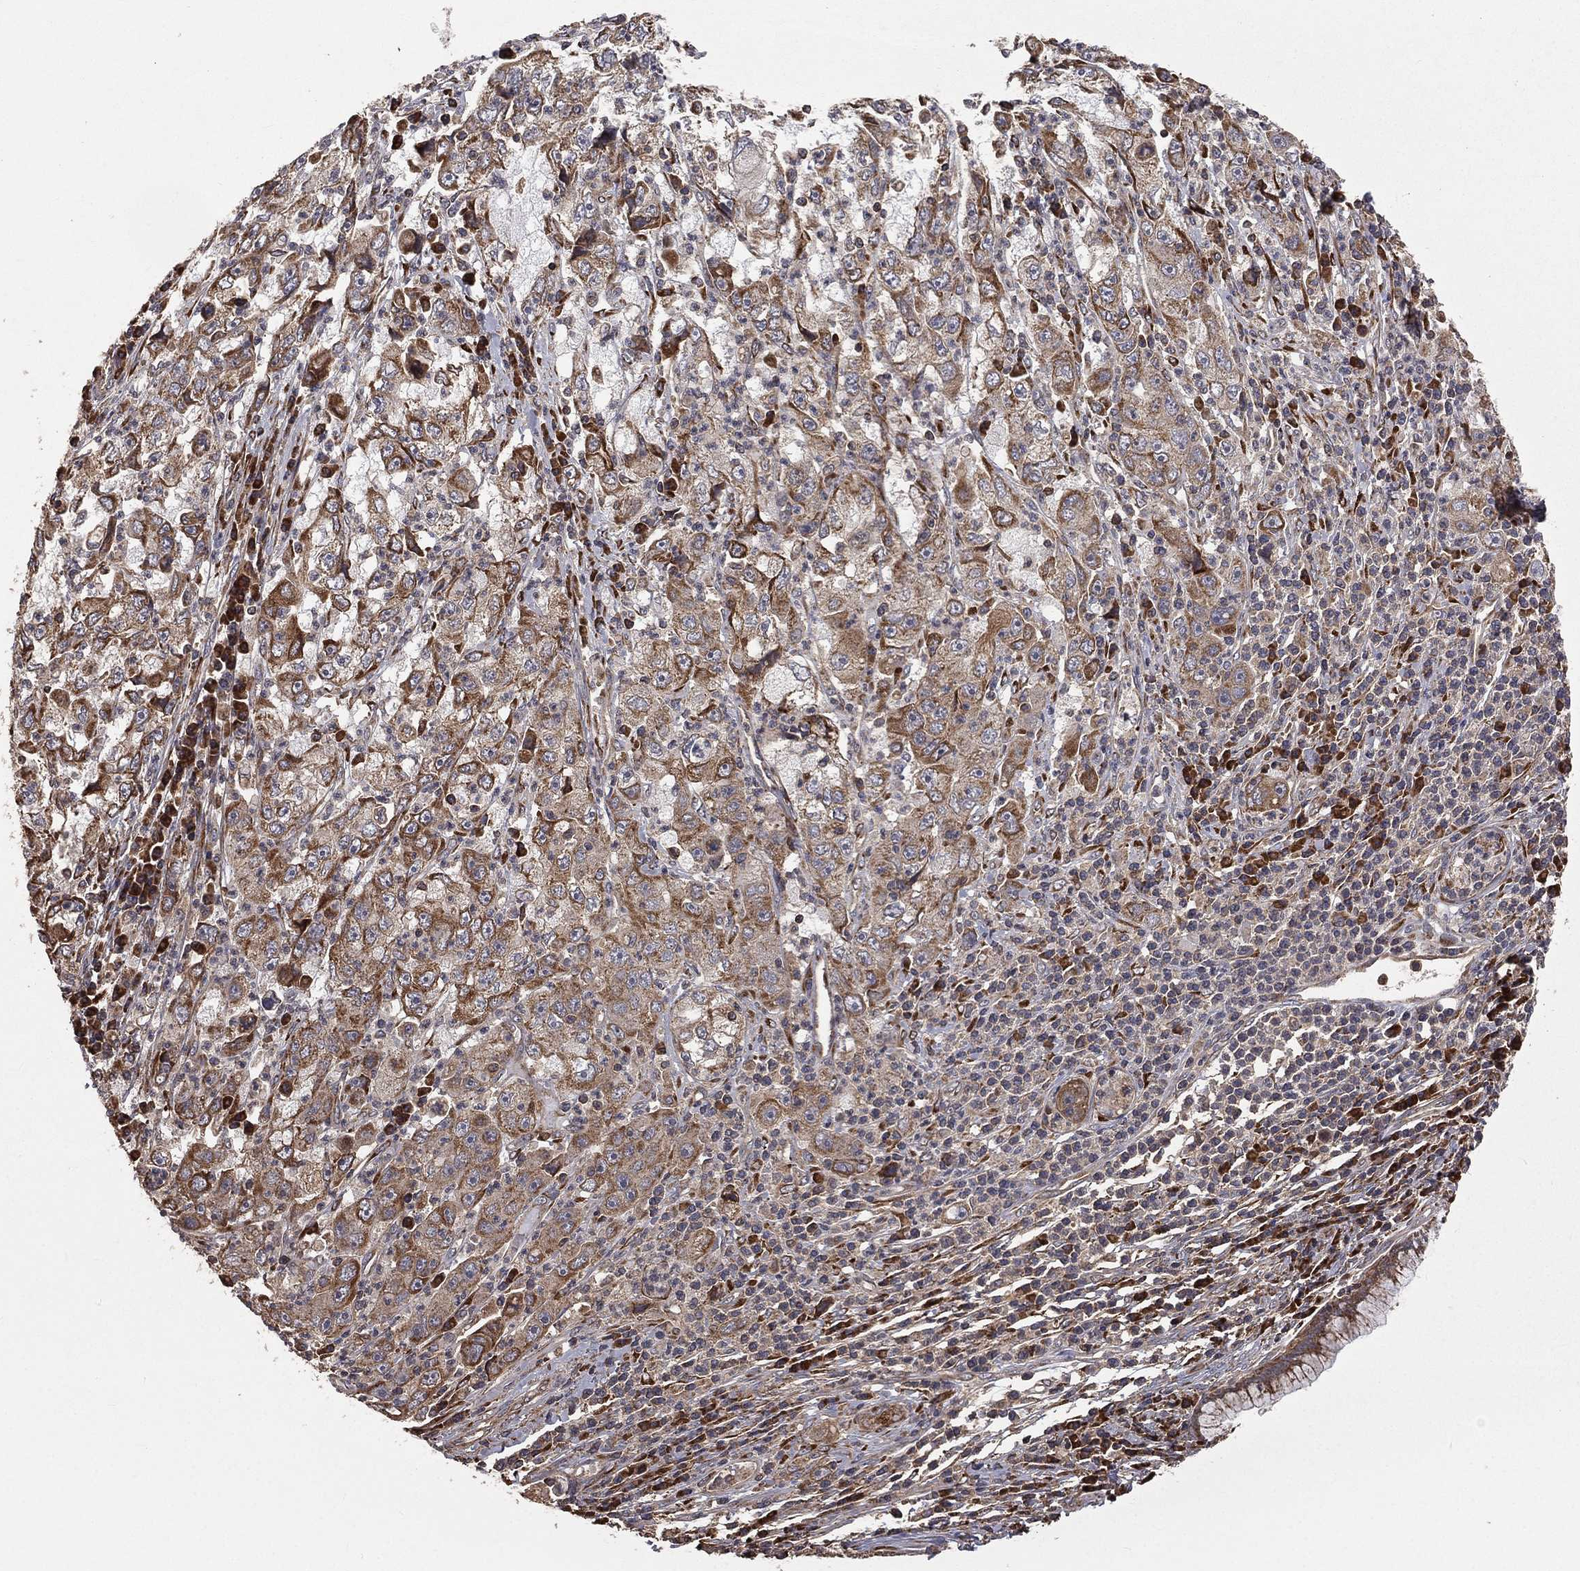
{"staining": {"intensity": "moderate", "quantity": ">75%", "location": "cytoplasmic/membranous"}, "tissue": "cervical cancer", "cell_type": "Tumor cells", "image_type": "cancer", "snomed": [{"axis": "morphology", "description": "Squamous cell carcinoma, NOS"}, {"axis": "topography", "description": "Cervix"}], "caption": "The image exhibits staining of cervical squamous cell carcinoma, revealing moderate cytoplasmic/membranous protein expression (brown color) within tumor cells.", "gene": "OLFML1", "patient": {"sex": "female", "age": 36}}